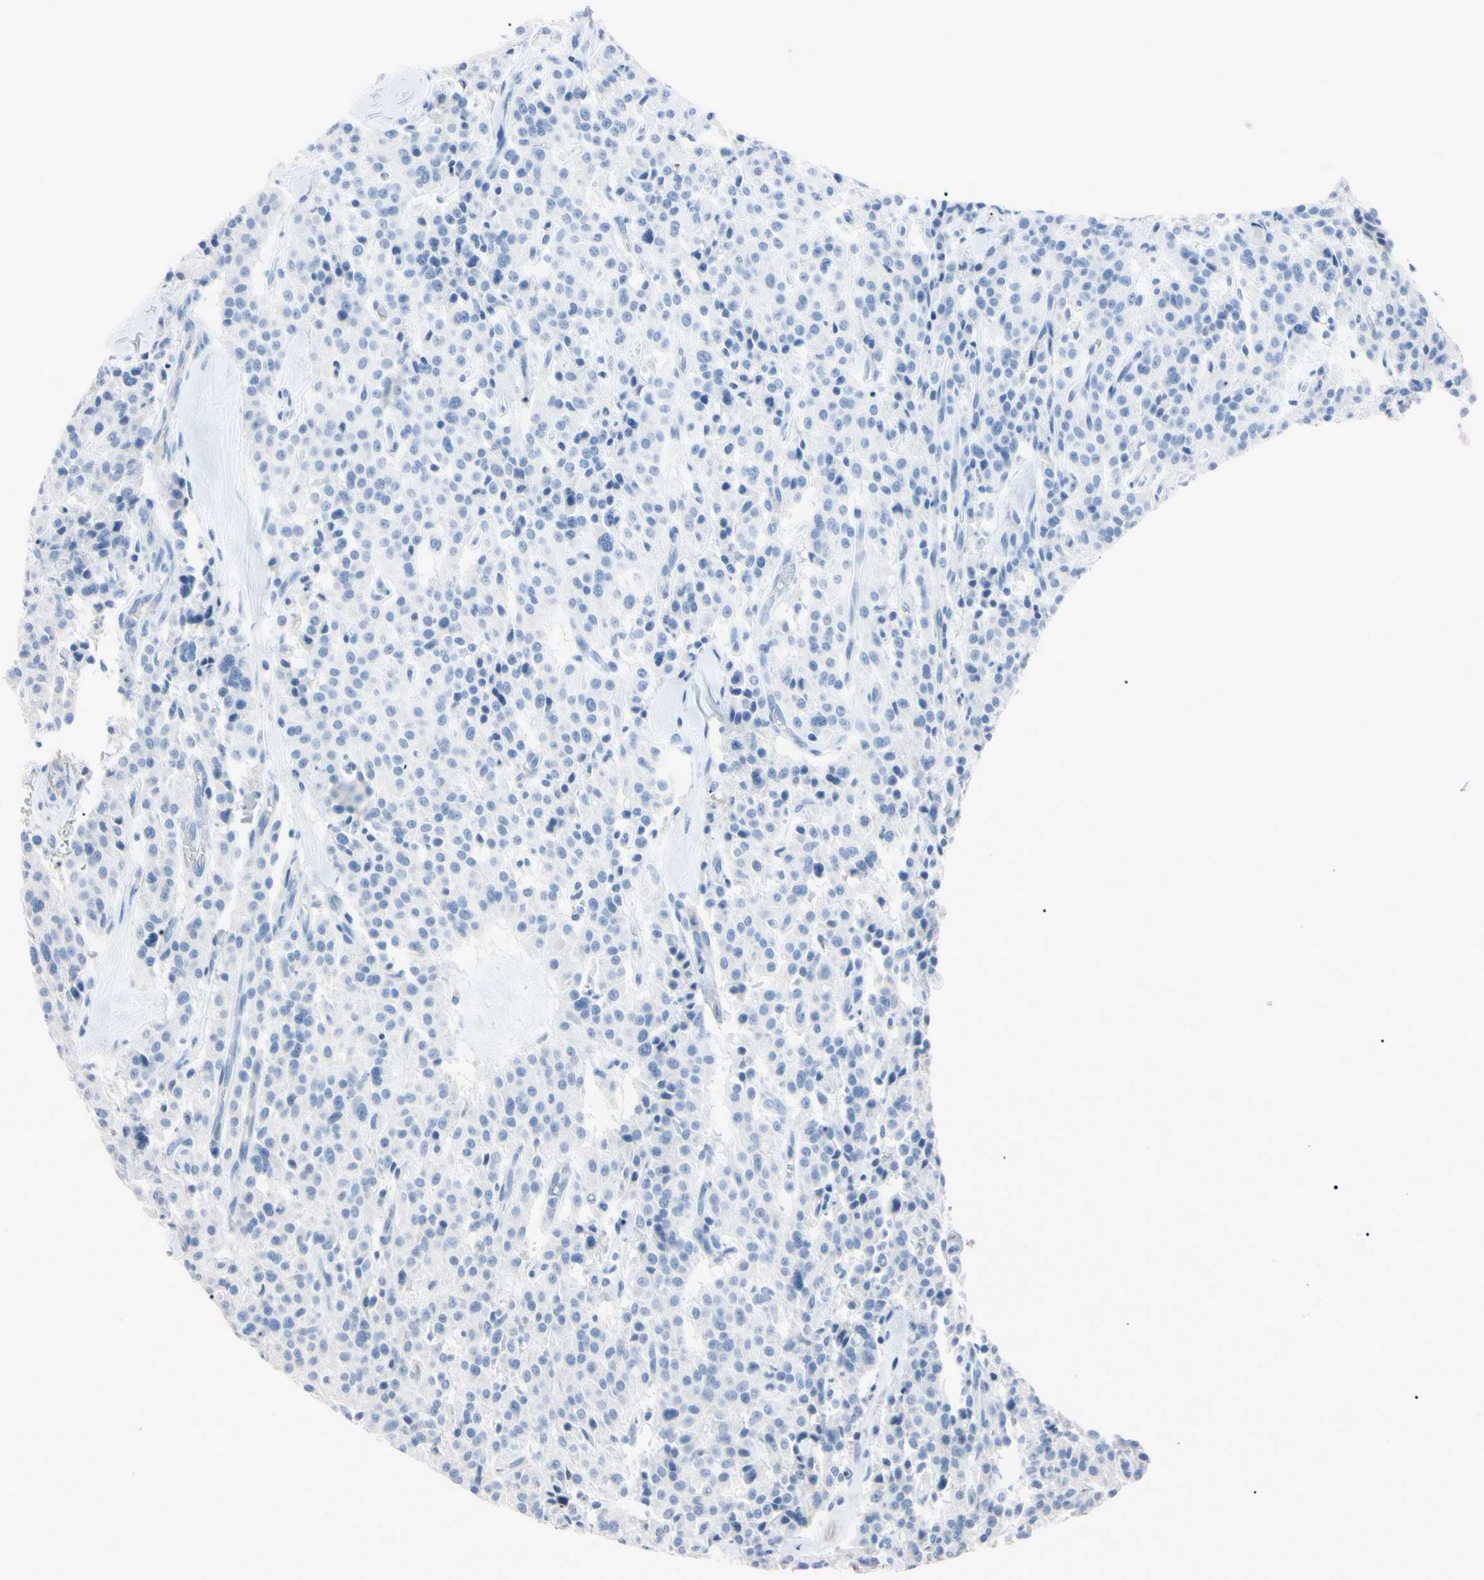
{"staining": {"intensity": "negative", "quantity": "none", "location": "none"}, "tissue": "carcinoid", "cell_type": "Tumor cells", "image_type": "cancer", "snomed": [{"axis": "morphology", "description": "Carcinoid, malignant, NOS"}, {"axis": "topography", "description": "Lung"}], "caption": "An immunohistochemistry (IHC) image of carcinoid is shown. There is no staining in tumor cells of carcinoid.", "gene": "ELN", "patient": {"sex": "male", "age": 30}}